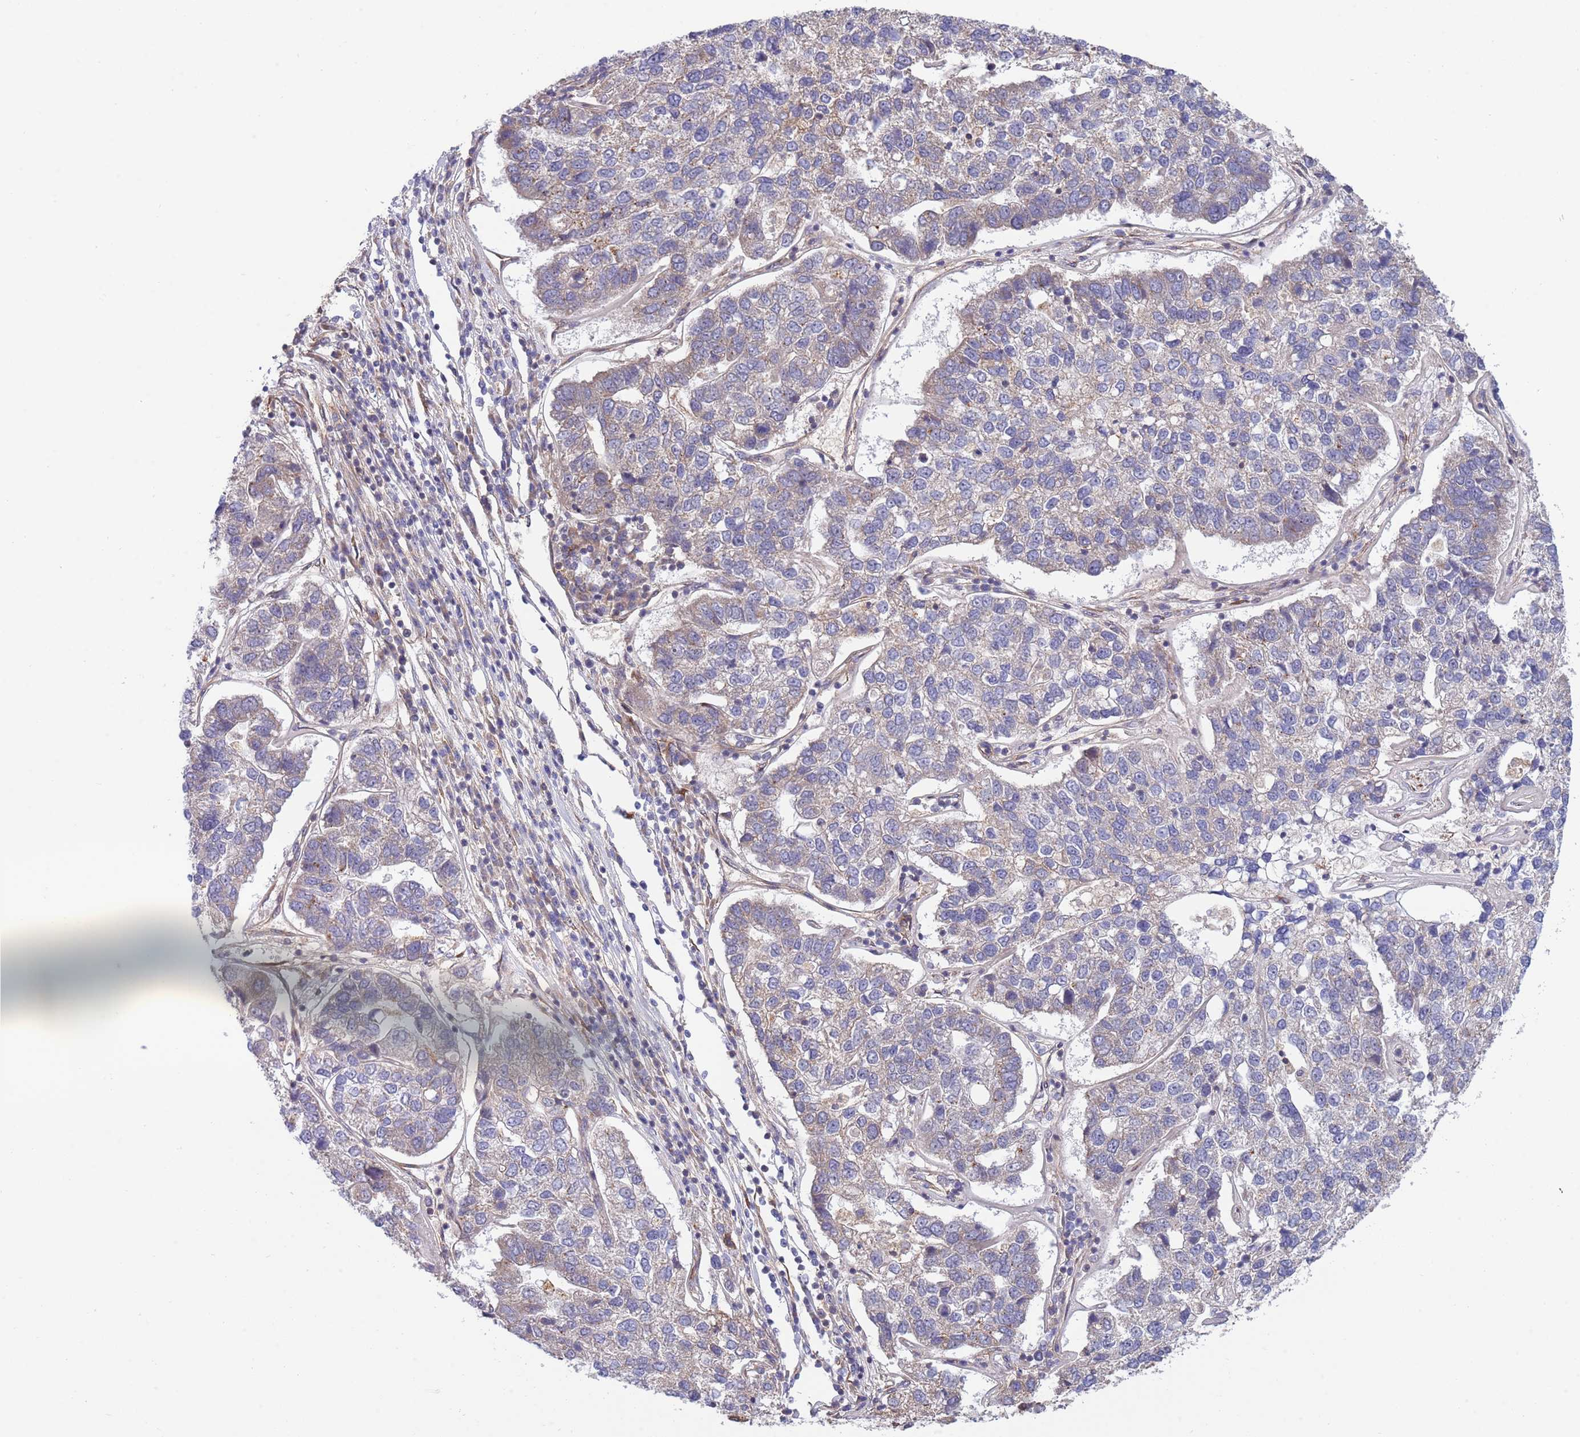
{"staining": {"intensity": "negative", "quantity": "none", "location": "none"}, "tissue": "pancreatic cancer", "cell_type": "Tumor cells", "image_type": "cancer", "snomed": [{"axis": "morphology", "description": "Adenocarcinoma, NOS"}, {"axis": "topography", "description": "Pancreas"}], "caption": "Immunohistochemistry (IHC) photomicrograph of human pancreatic adenocarcinoma stained for a protein (brown), which demonstrates no positivity in tumor cells.", "gene": "TBX10", "patient": {"sex": "female", "age": 61}}